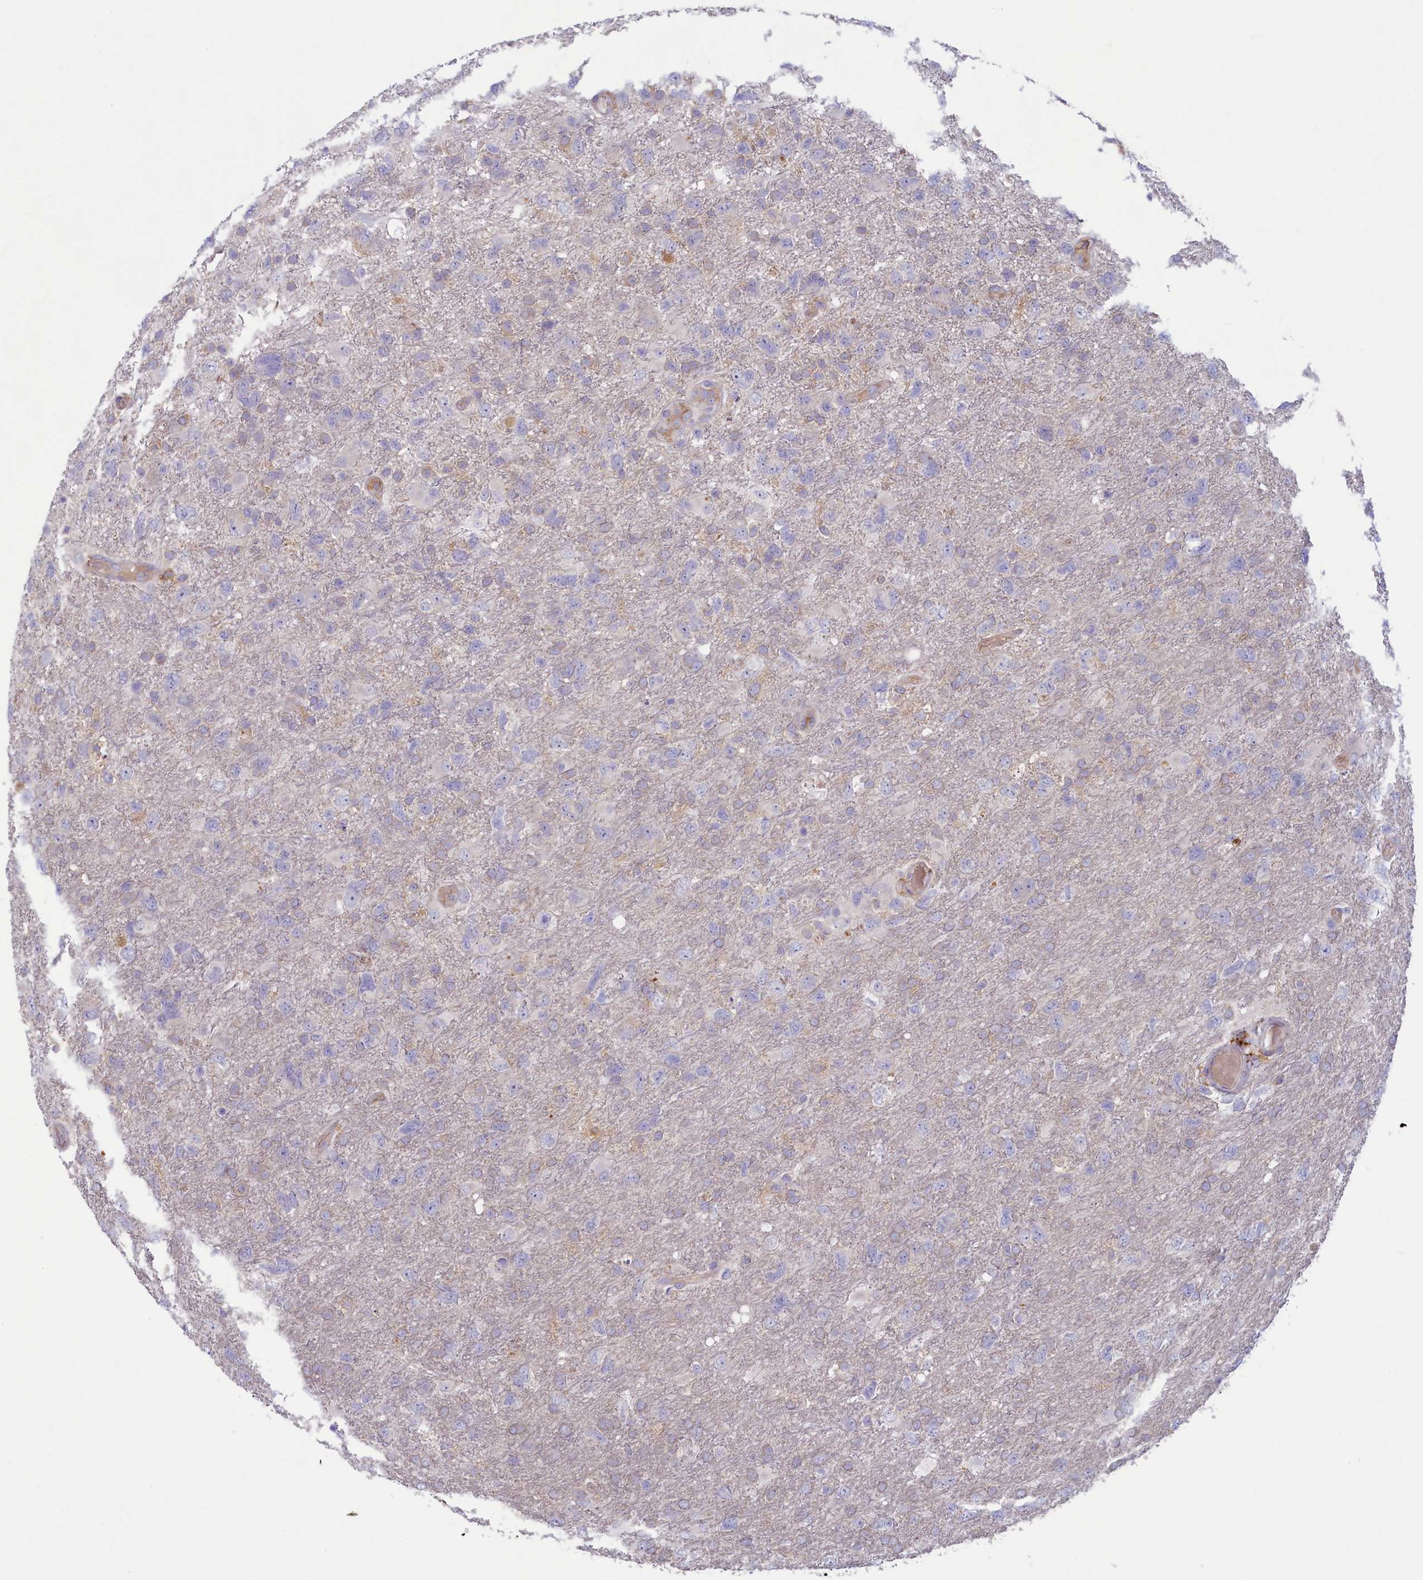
{"staining": {"intensity": "negative", "quantity": "none", "location": "none"}, "tissue": "glioma", "cell_type": "Tumor cells", "image_type": "cancer", "snomed": [{"axis": "morphology", "description": "Glioma, malignant, High grade"}, {"axis": "topography", "description": "Brain"}], "caption": "Tumor cells are negative for brown protein staining in high-grade glioma (malignant).", "gene": "PLEKHG6", "patient": {"sex": "male", "age": 61}}